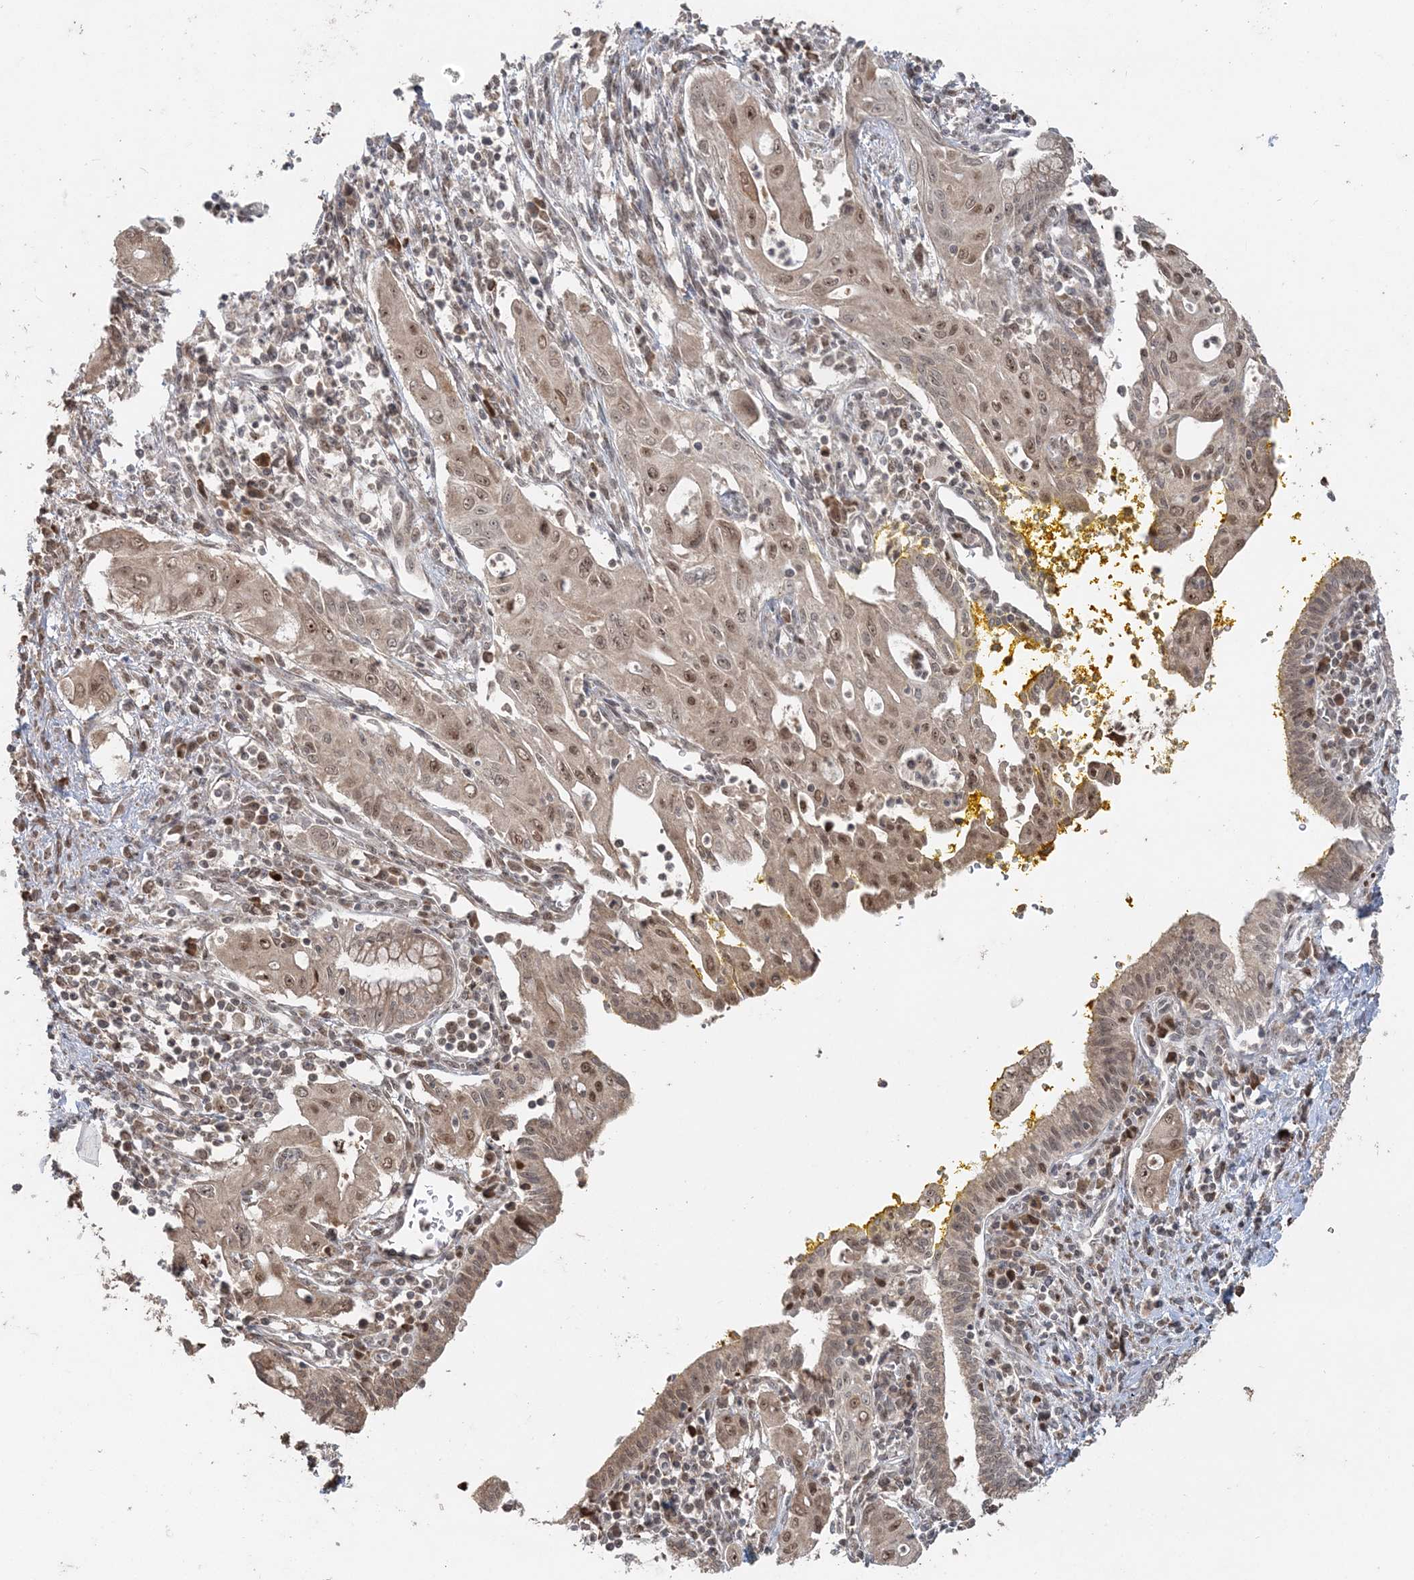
{"staining": {"intensity": "moderate", "quantity": ">75%", "location": "nuclear"}, "tissue": "pancreatic cancer", "cell_type": "Tumor cells", "image_type": "cancer", "snomed": [{"axis": "morphology", "description": "Adenocarcinoma, NOS"}, {"axis": "topography", "description": "Pancreas"}], "caption": "This is an image of IHC staining of pancreatic adenocarcinoma, which shows moderate expression in the nuclear of tumor cells.", "gene": "SLU7", "patient": {"sex": "male", "age": 58}}